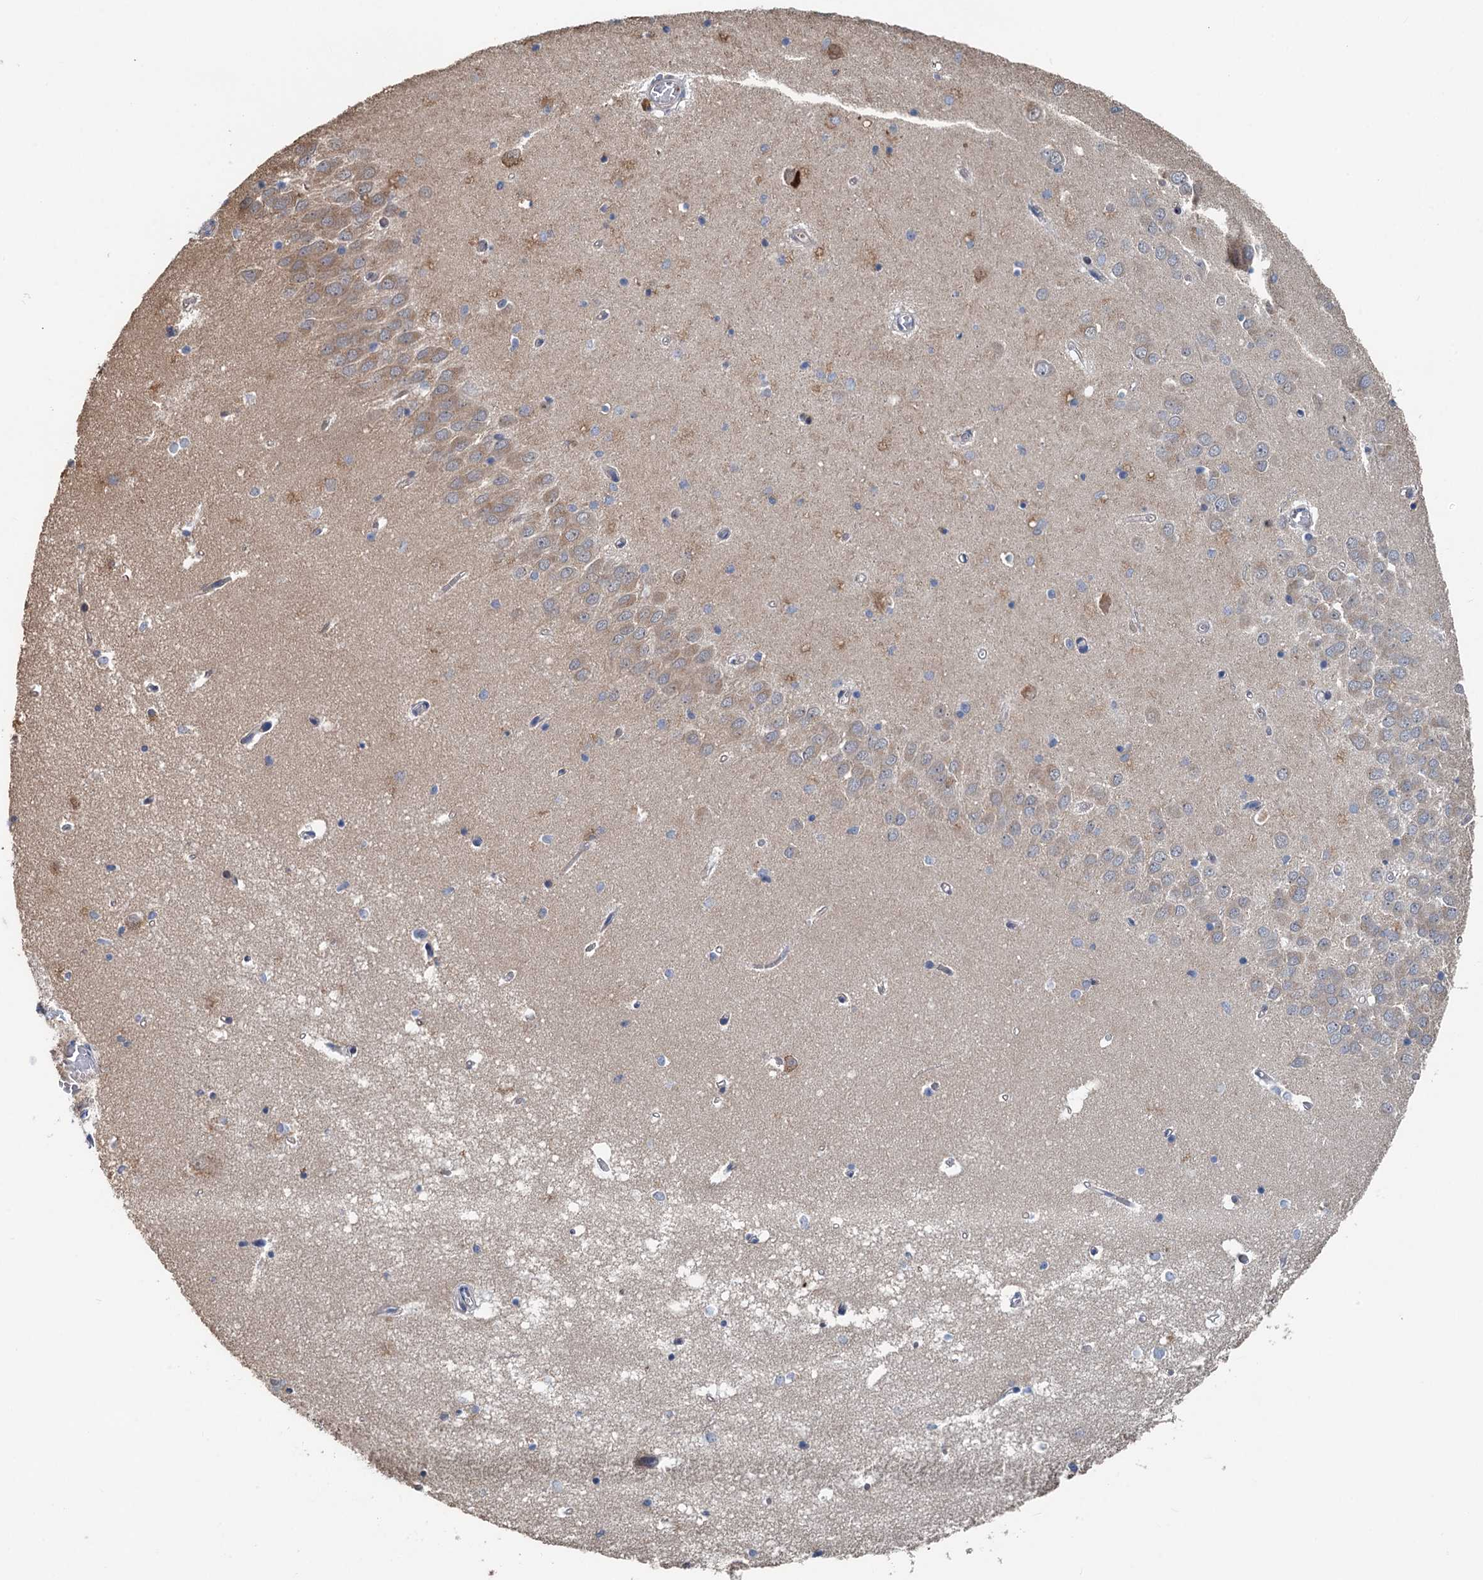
{"staining": {"intensity": "moderate", "quantity": "<25%", "location": "cytoplasmic/membranous"}, "tissue": "hippocampus", "cell_type": "Glial cells", "image_type": "normal", "snomed": [{"axis": "morphology", "description": "Normal tissue, NOS"}, {"axis": "topography", "description": "Hippocampus"}], "caption": "Immunohistochemistry (IHC) histopathology image of normal hippocampus: human hippocampus stained using immunohistochemistry (IHC) exhibits low levels of moderate protein expression localized specifically in the cytoplasmic/membranous of glial cells, appearing as a cytoplasmic/membranous brown color.", "gene": "TEDC1", "patient": {"sex": "male", "age": 70}}